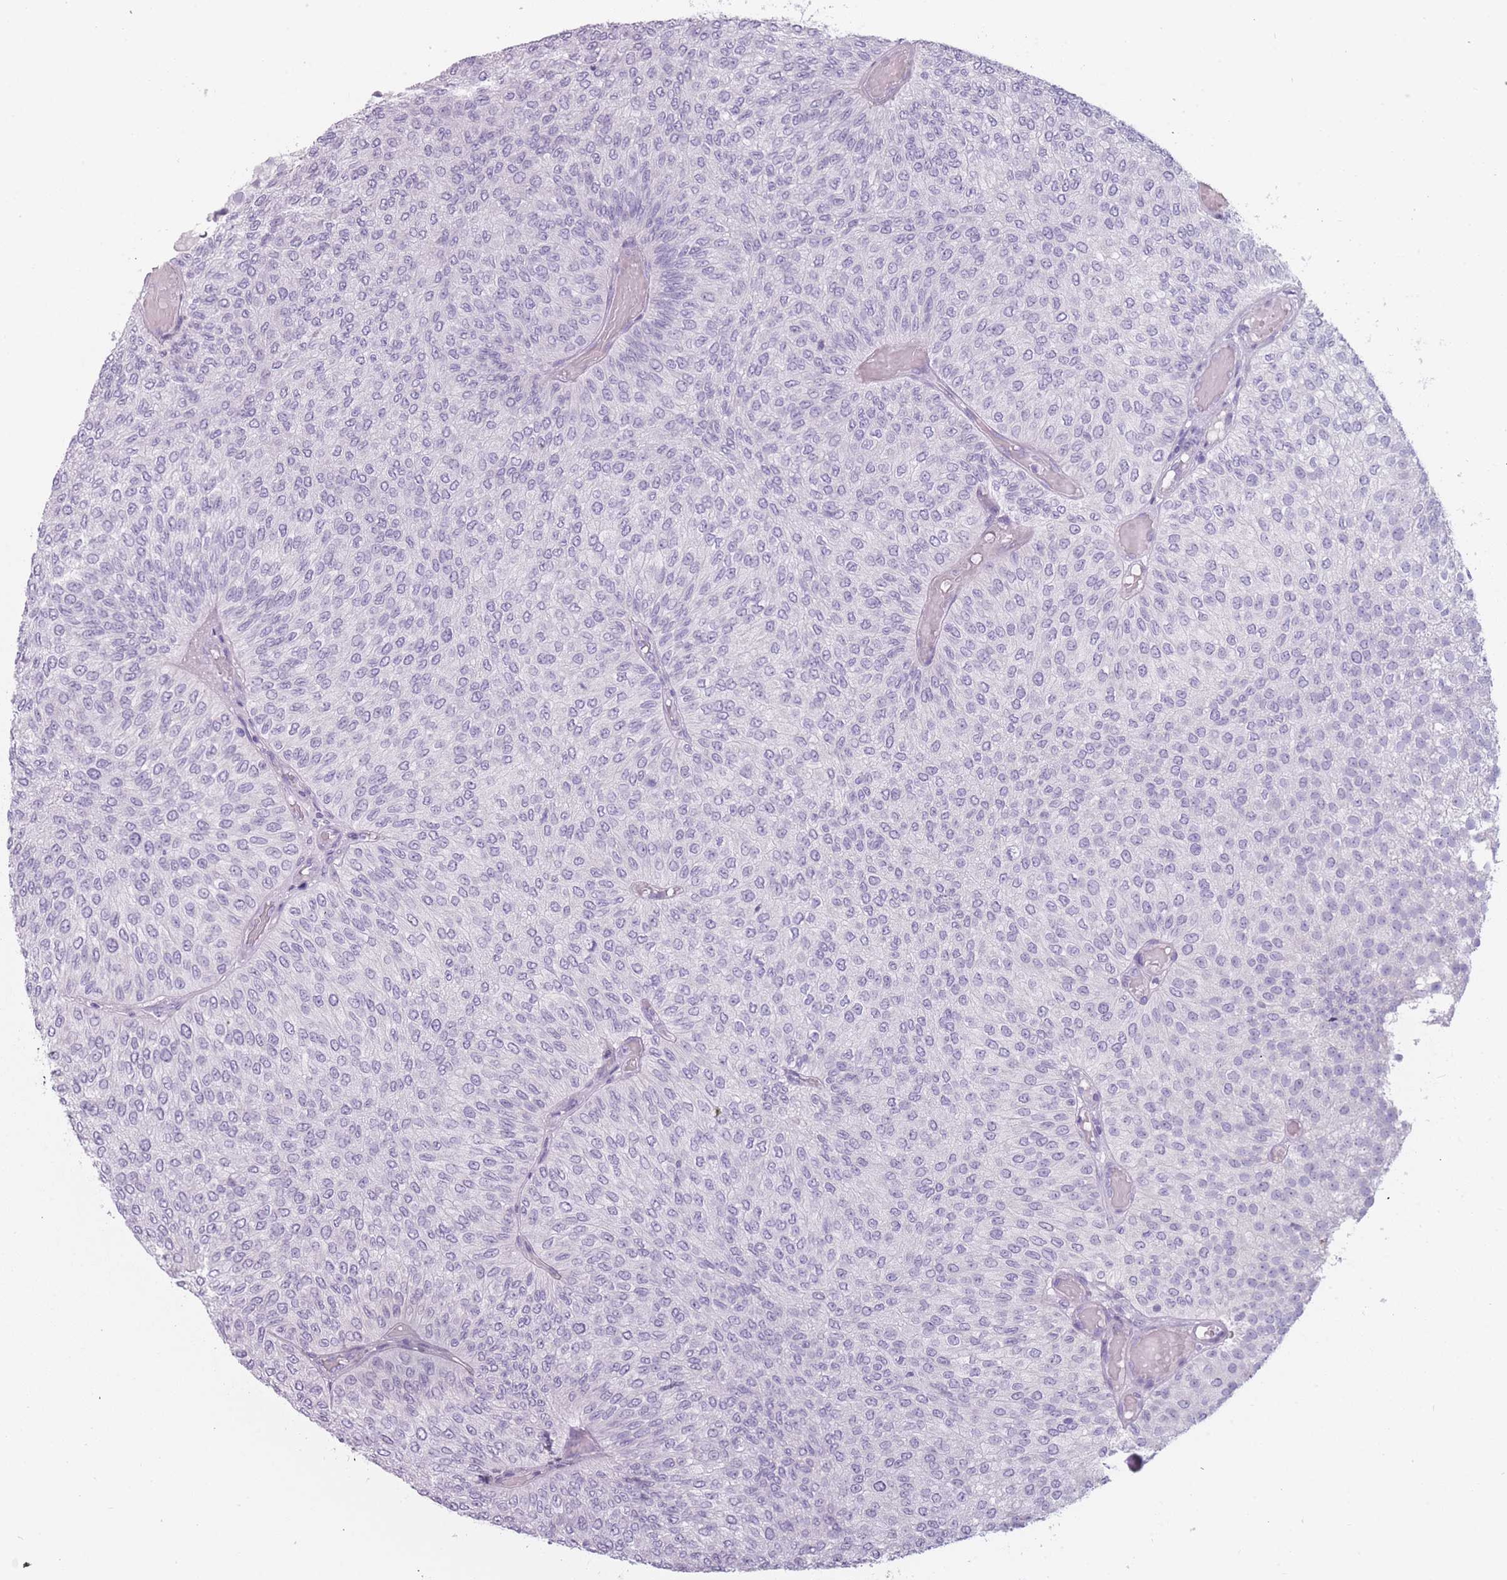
{"staining": {"intensity": "moderate", "quantity": "25%-75%", "location": "cytoplasmic/membranous"}, "tissue": "urothelial cancer", "cell_type": "Tumor cells", "image_type": "cancer", "snomed": [{"axis": "morphology", "description": "Urothelial carcinoma, Low grade"}, {"axis": "topography", "description": "Urinary bladder"}], "caption": "This image displays immunohistochemistry (IHC) staining of human urothelial cancer, with medium moderate cytoplasmic/membranous staining in approximately 25%-75% of tumor cells.", "gene": "PPFIA3", "patient": {"sex": "male", "age": 78}}